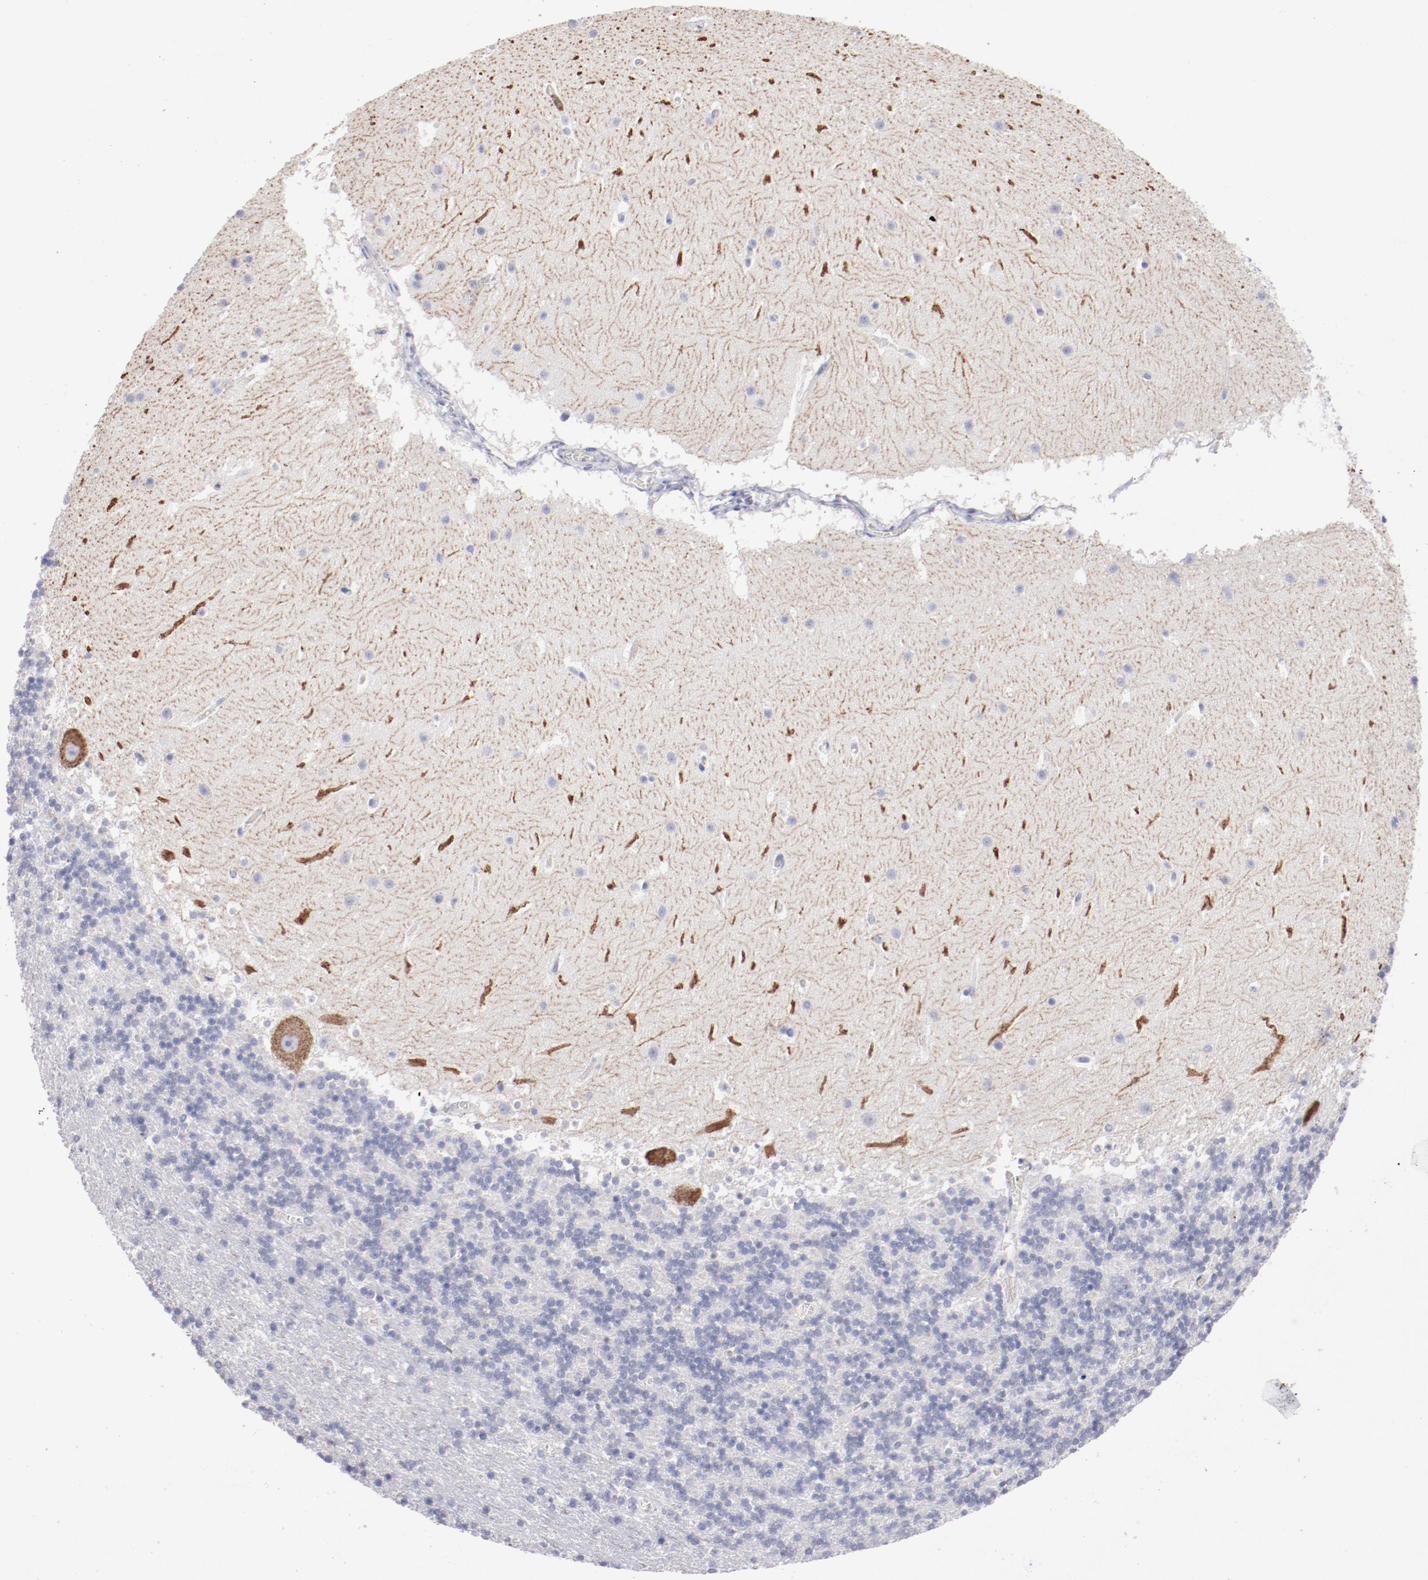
{"staining": {"intensity": "negative", "quantity": "none", "location": "none"}, "tissue": "cerebellum", "cell_type": "Cells in granular layer", "image_type": "normal", "snomed": [{"axis": "morphology", "description": "Normal tissue, NOS"}, {"axis": "topography", "description": "Cerebellum"}], "caption": "Cells in granular layer are negative for protein expression in unremarkable human cerebellum. The staining is performed using DAB (3,3'-diaminobenzidine) brown chromogen with nuclei counter-stained in using hematoxylin.", "gene": "FGR", "patient": {"sex": "male", "age": 45}}